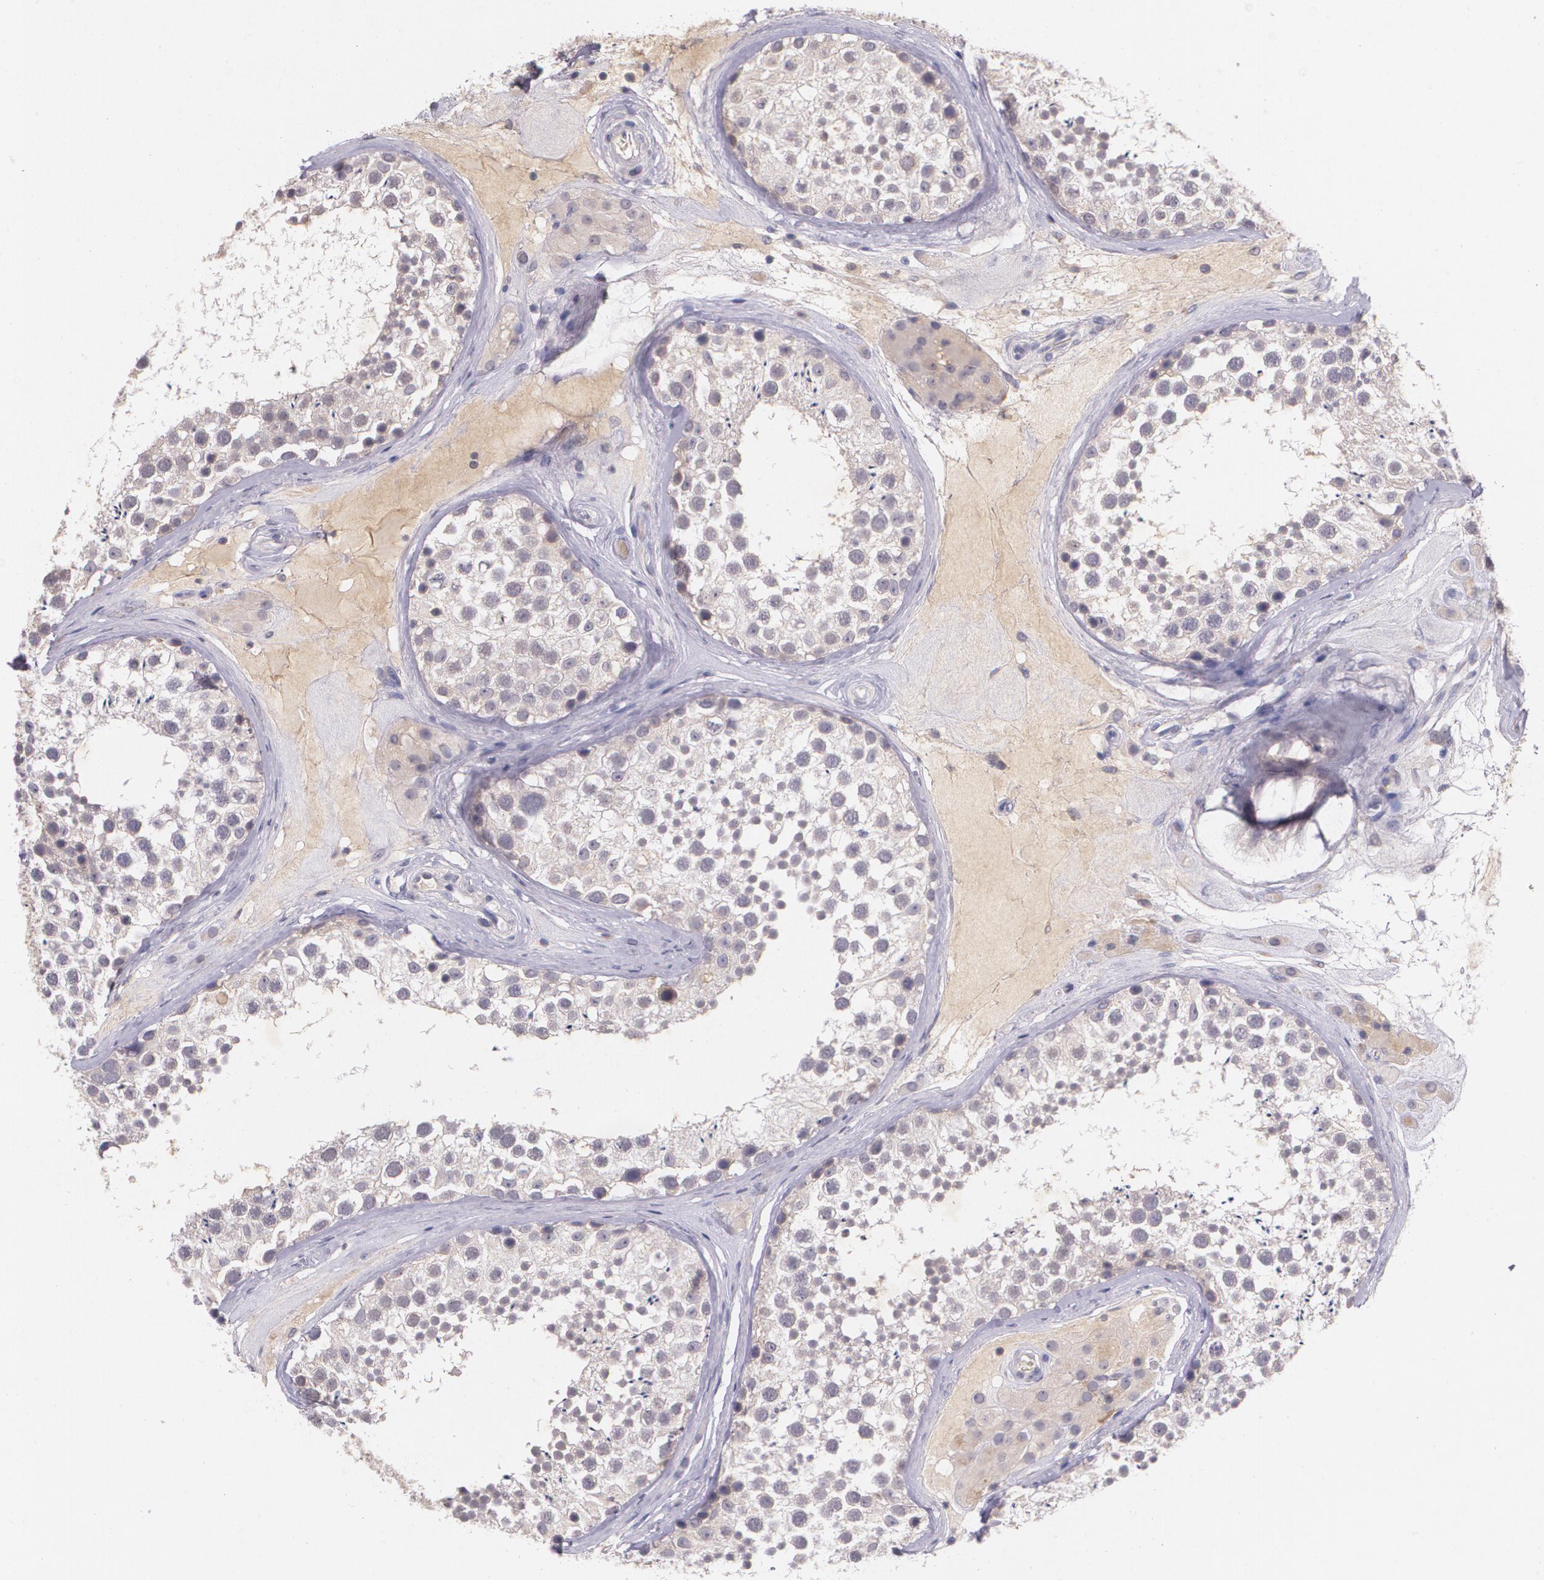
{"staining": {"intensity": "moderate", "quantity": ">75%", "location": "cytoplasmic/membranous"}, "tissue": "testis", "cell_type": "Cells in seminiferous ducts", "image_type": "normal", "snomed": [{"axis": "morphology", "description": "Normal tissue, NOS"}, {"axis": "topography", "description": "Testis"}], "caption": "DAB (3,3'-diaminobenzidine) immunohistochemical staining of unremarkable human testis shows moderate cytoplasmic/membranous protein staining in approximately >75% of cells in seminiferous ducts. The protein is shown in brown color, while the nuclei are stained blue.", "gene": "TM4SF1", "patient": {"sex": "male", "age": 46}}